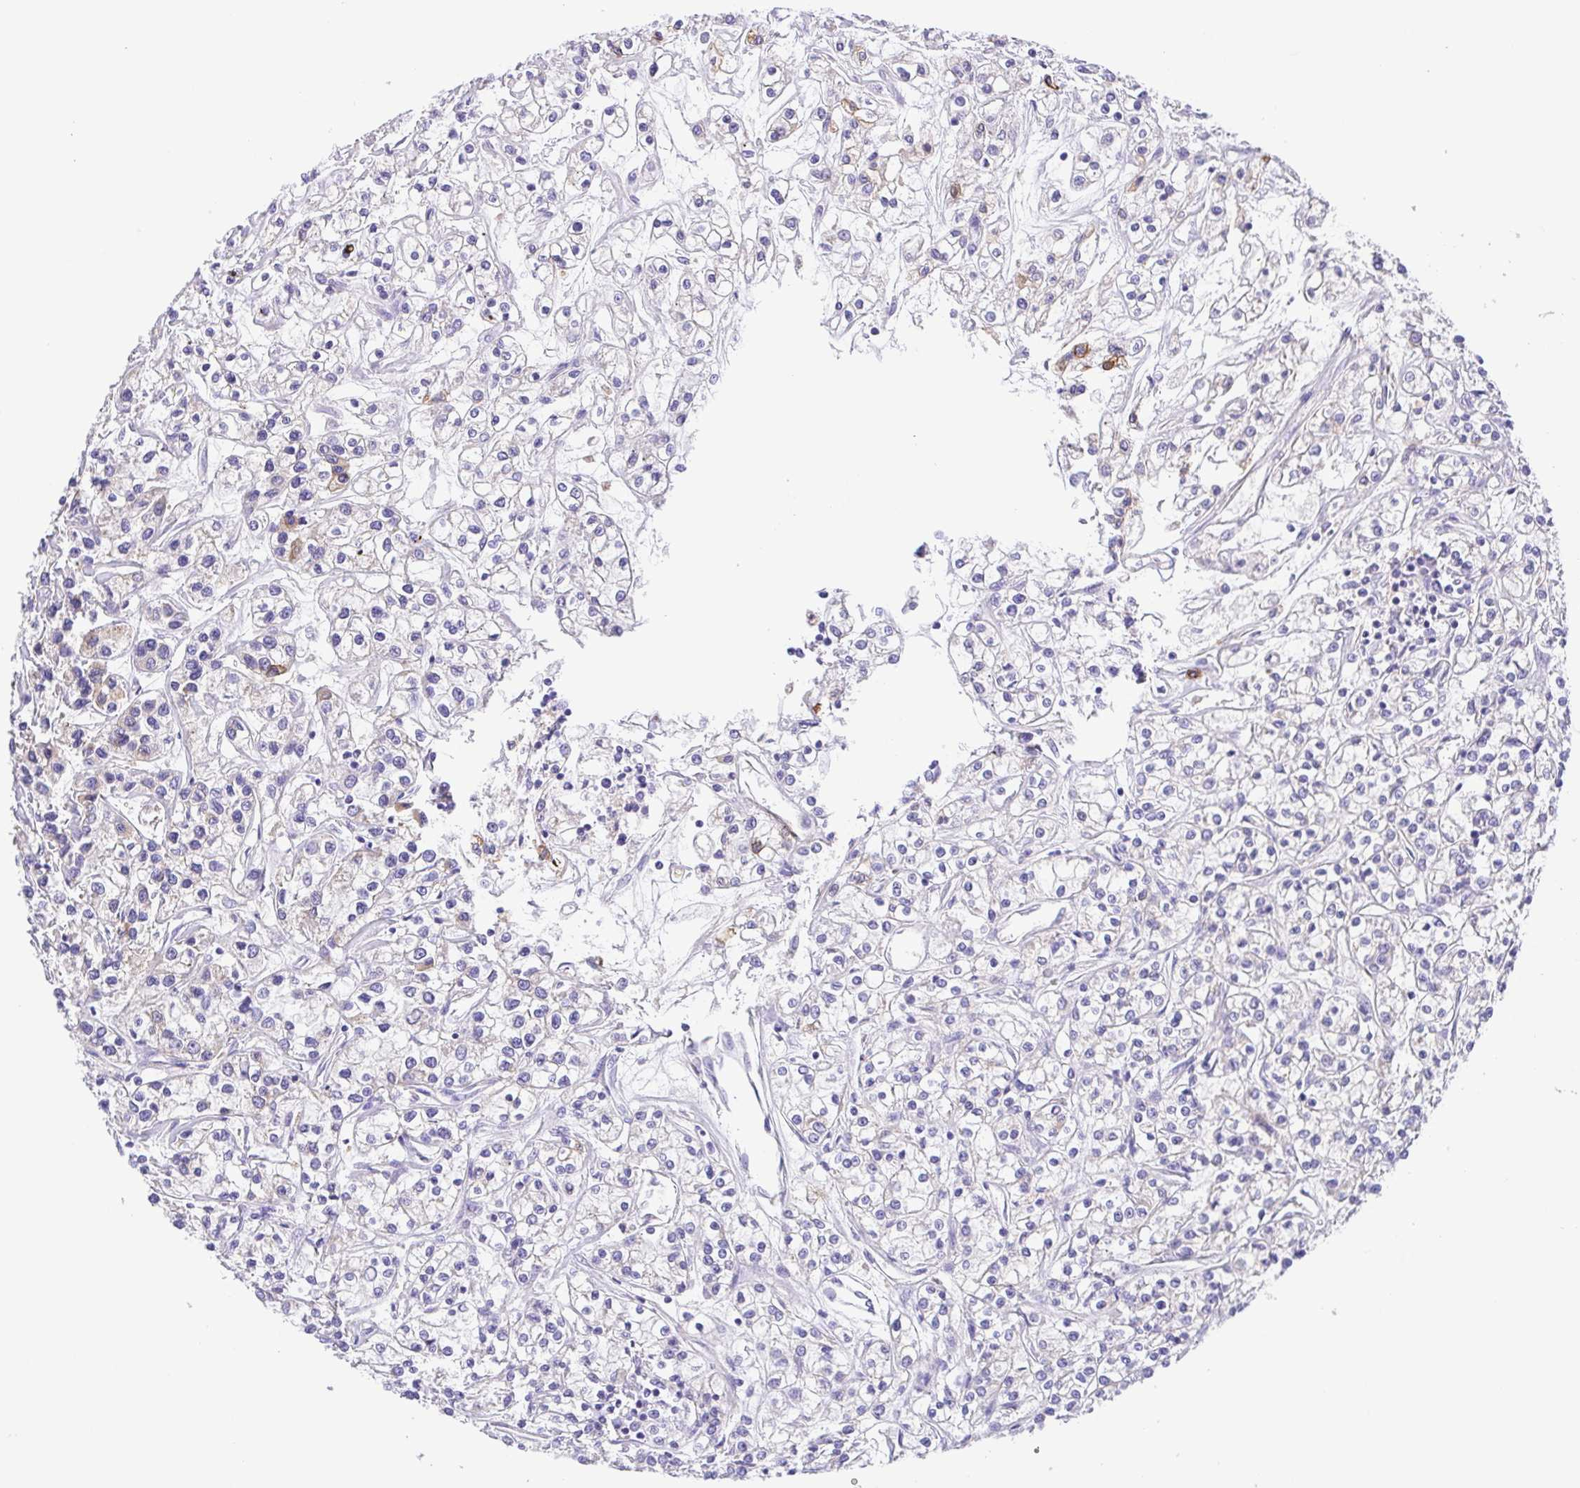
{"staining": {"intensity": "negative", "quantity": "none", "location": "none"}, "tissue": "renal cancer", "cell_type": "Tumor cells", "image_type": "cancer", "snomed": [{"axis": "morphology", "description": "Adenocarcinoma, NOS"}, {"axis": "topography", "description": "Kidney"}], "caption": "The image demonstrates no significant staining in tumor cells of renal cancer (adenocarcinoma).", "gene": "SLC13A1", "patient": {"sex": "female", "age": 59}}